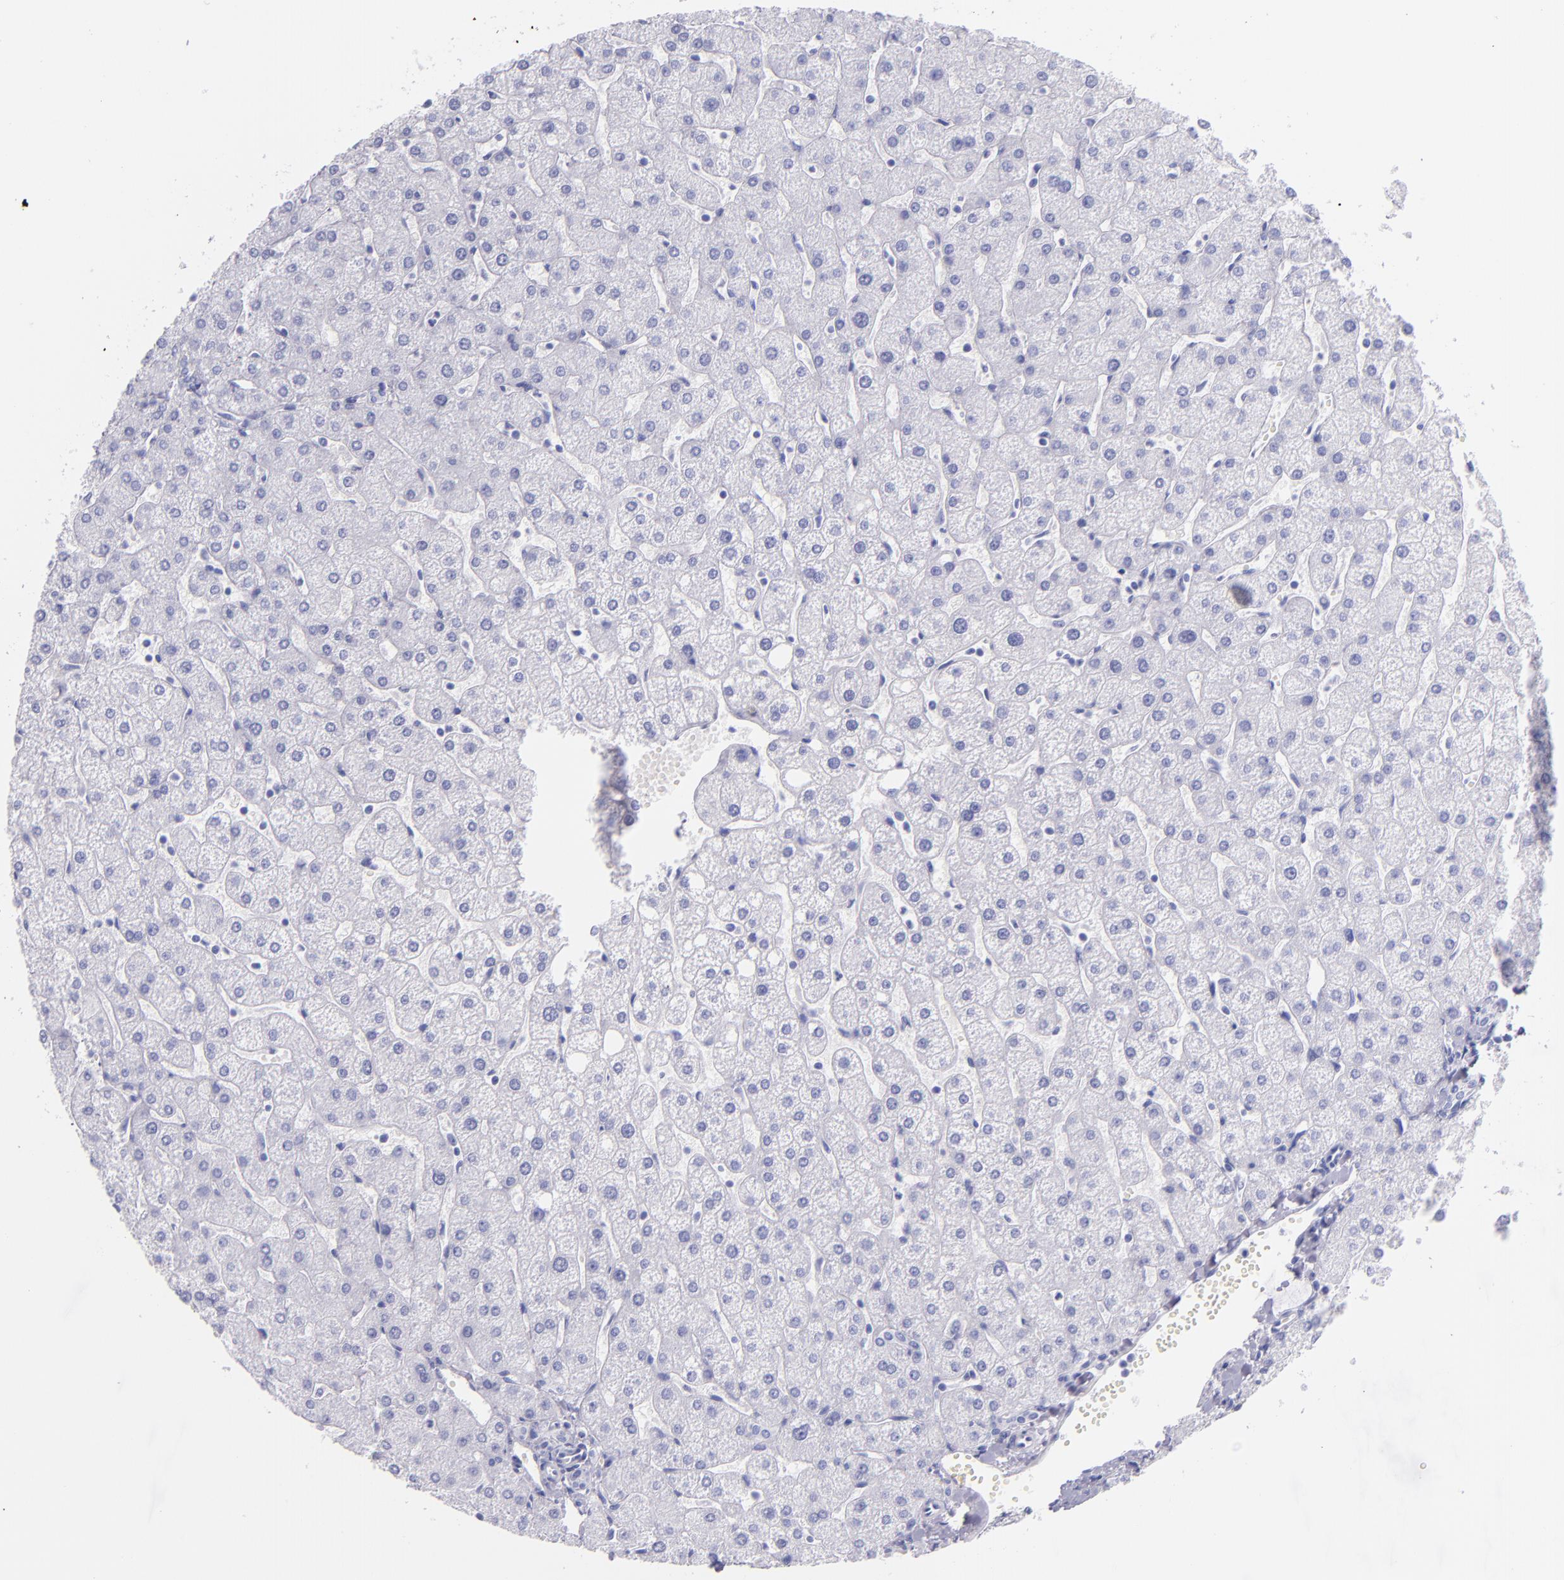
{"staining": {"intensity": "negative", "quantity": "none", "location": "none"}, "tissue": "liver", "cell_type": "Cholangiocytes", "image_type": "normal", "snomed": [{"axis": "morphology", "description": "Normal tissue, NOS"}, {"axis": "topography", "description": "Liver"}], "caption": "Cholangiocytes show no significant expression in benign liver. (DAB (3,3'-diaminobenzidine) immunohistochemistry (IHC) with hematoxylin counter stain).", "gene": "SFTPB", "patient": {"sex": "male", "age": 67}}